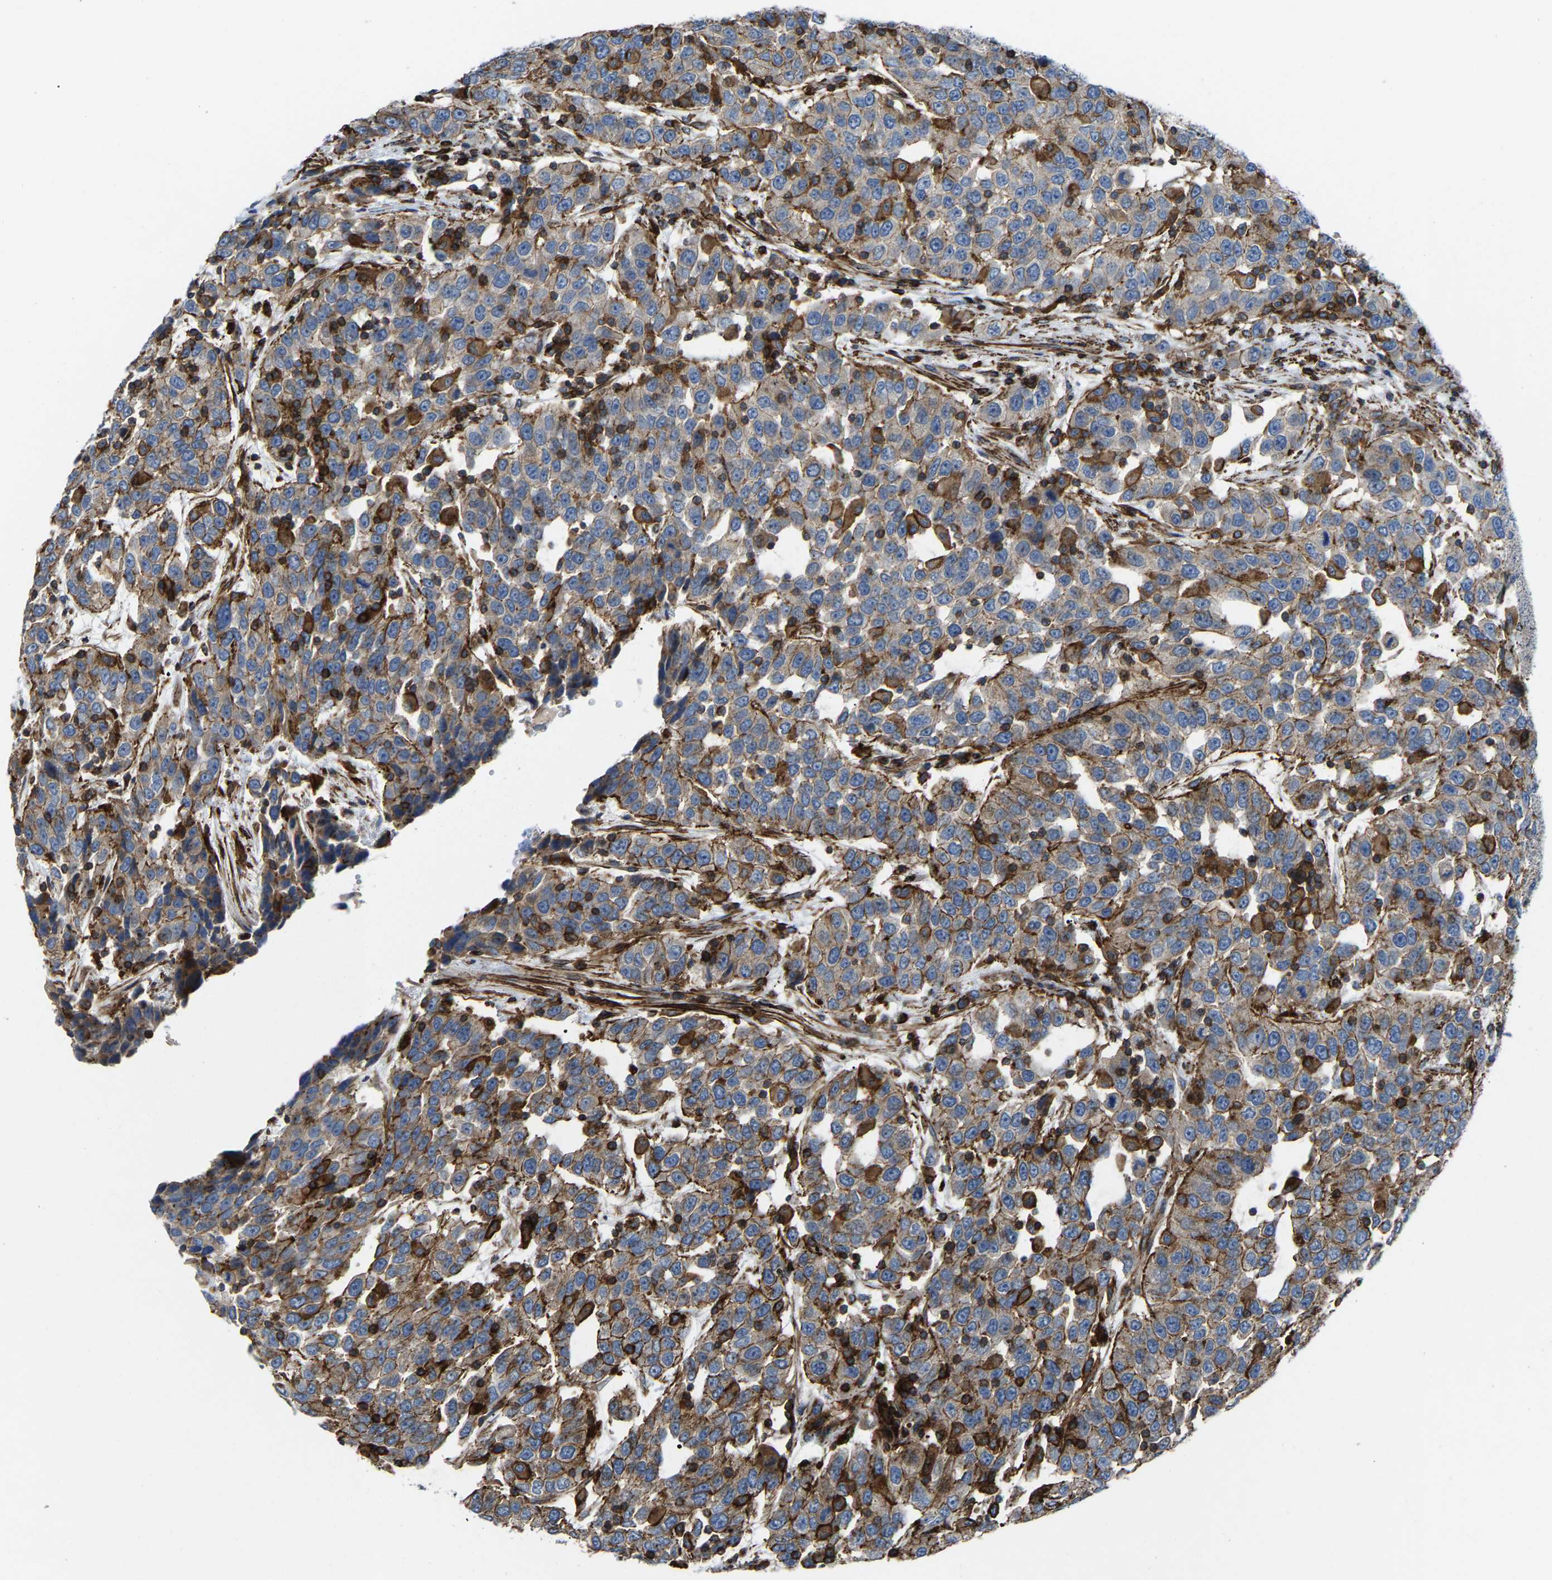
{"staining": {"intensity": "moderate", "quantity": "<25%", "location": "cytoplasmic/membranous"}, "tissue": "urothelial cancer", "cell_type": "Tumor cells", "image_type": "cancer", "snomed": [{"axis": "morphology", "description": "Urothelial carcinoma, High grade"}, {"axis": "topography", "description": "Urinary bladder"}], "caption": "High-power microscopy captured an immunohistochemistry (IHC) micrograph of urothelial cancer, revealing moderate cytoplasmic/membranous staining in approximately <25% of tumor cells. (brown staining indicates protein expression, while blue staining denotes nuclei).", "gene": "AGPAT2", "patient": {"sex": "female", "age": 80}}